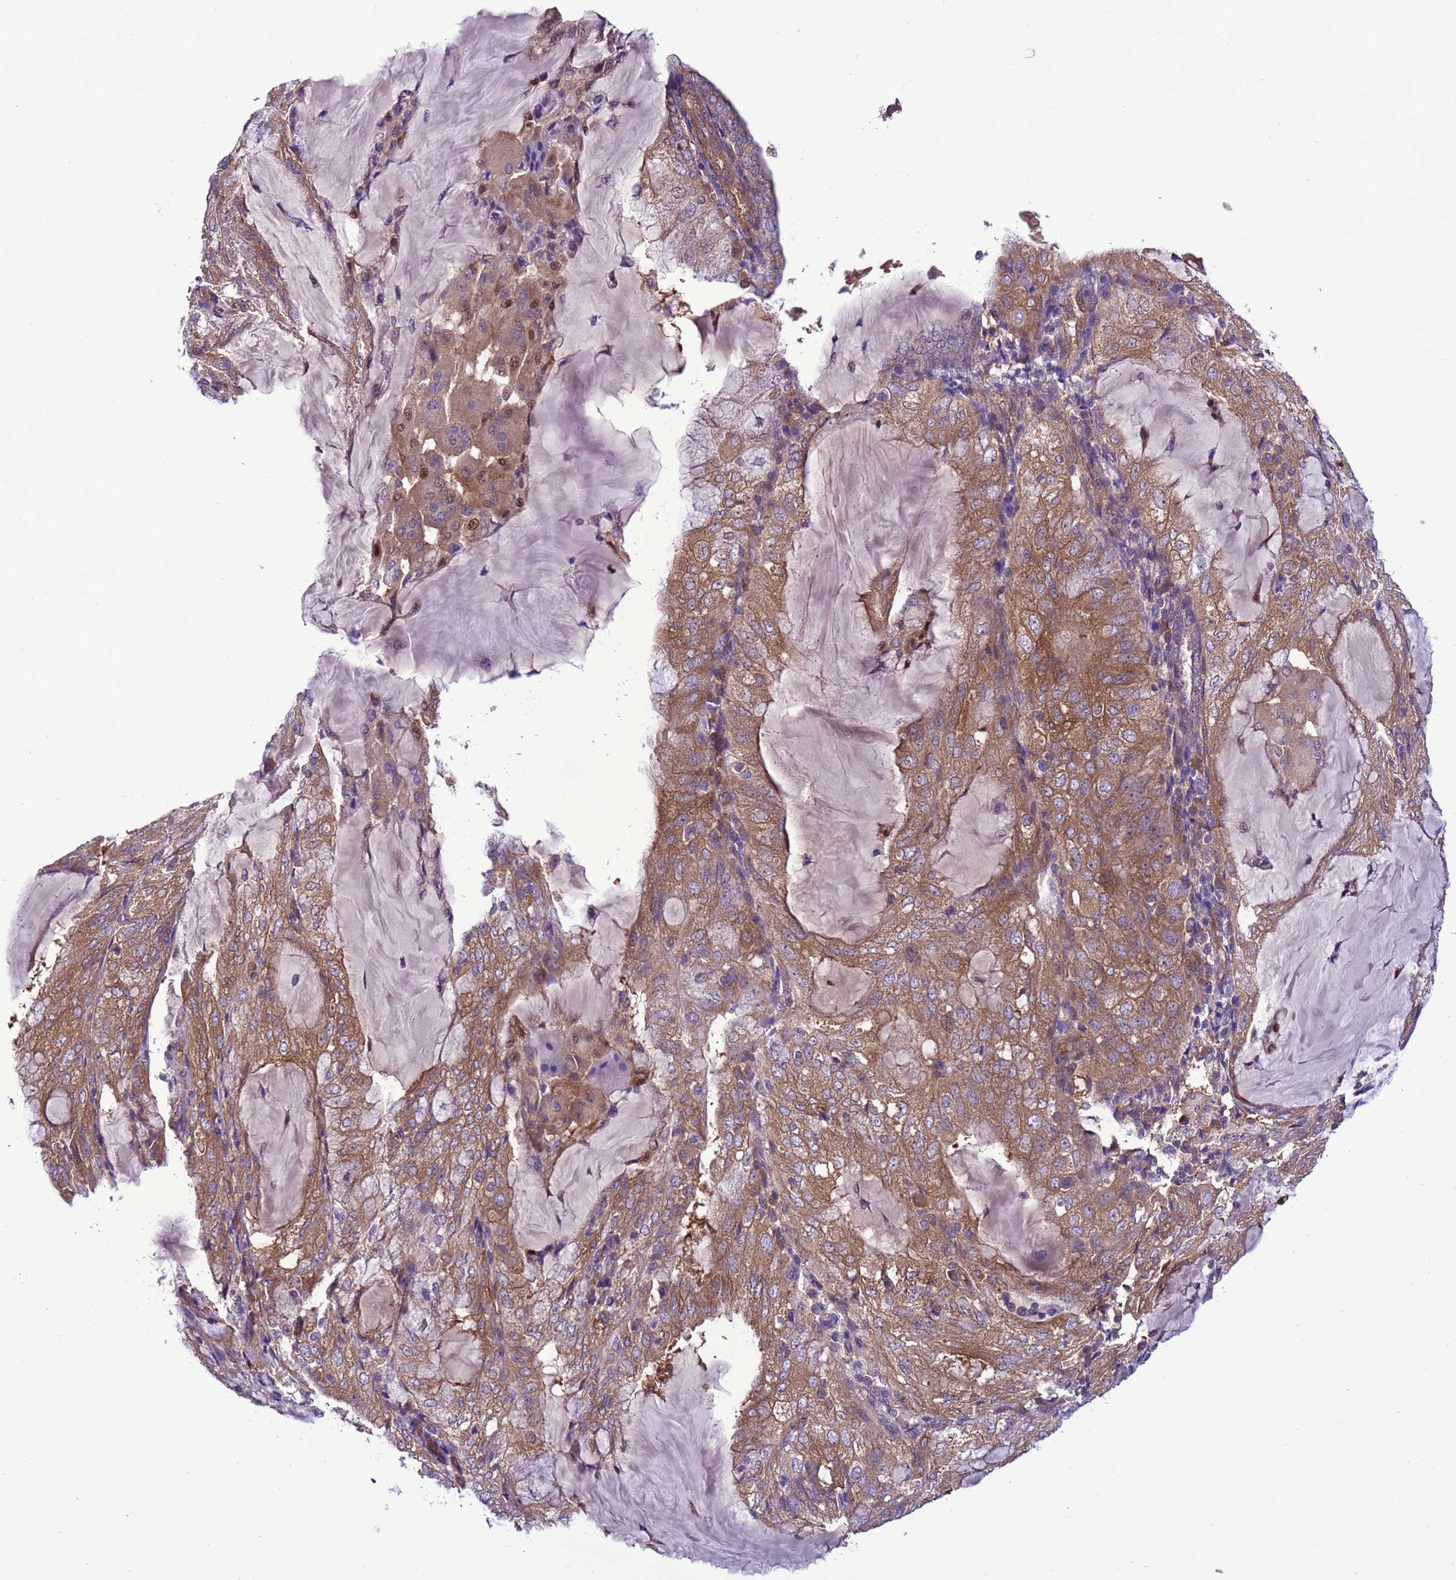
{"staining": {"intensity": "moderate", "quantity": ">75%", "location": "cytoplasmic/membranous"}, "tissue": "endometrial cancer", "cell_type": "Tumor cells", "image_type": "cancer", "snomed": [{"axis": "morphology", "description": "Adenocarcinoma, NOS"}, {"axis": "topography", "description": "Endometrium"}], "caption": "This photomicrograph shows immunohistochemistry (IHC) staining of human endometrial cancer (adenocarcinoma), with medium moderate cytoplasmic/membranous staining in about >75% of tumor cells.", "gene": "RABEP2", "patient": {"sex": "female", "age": 81}}